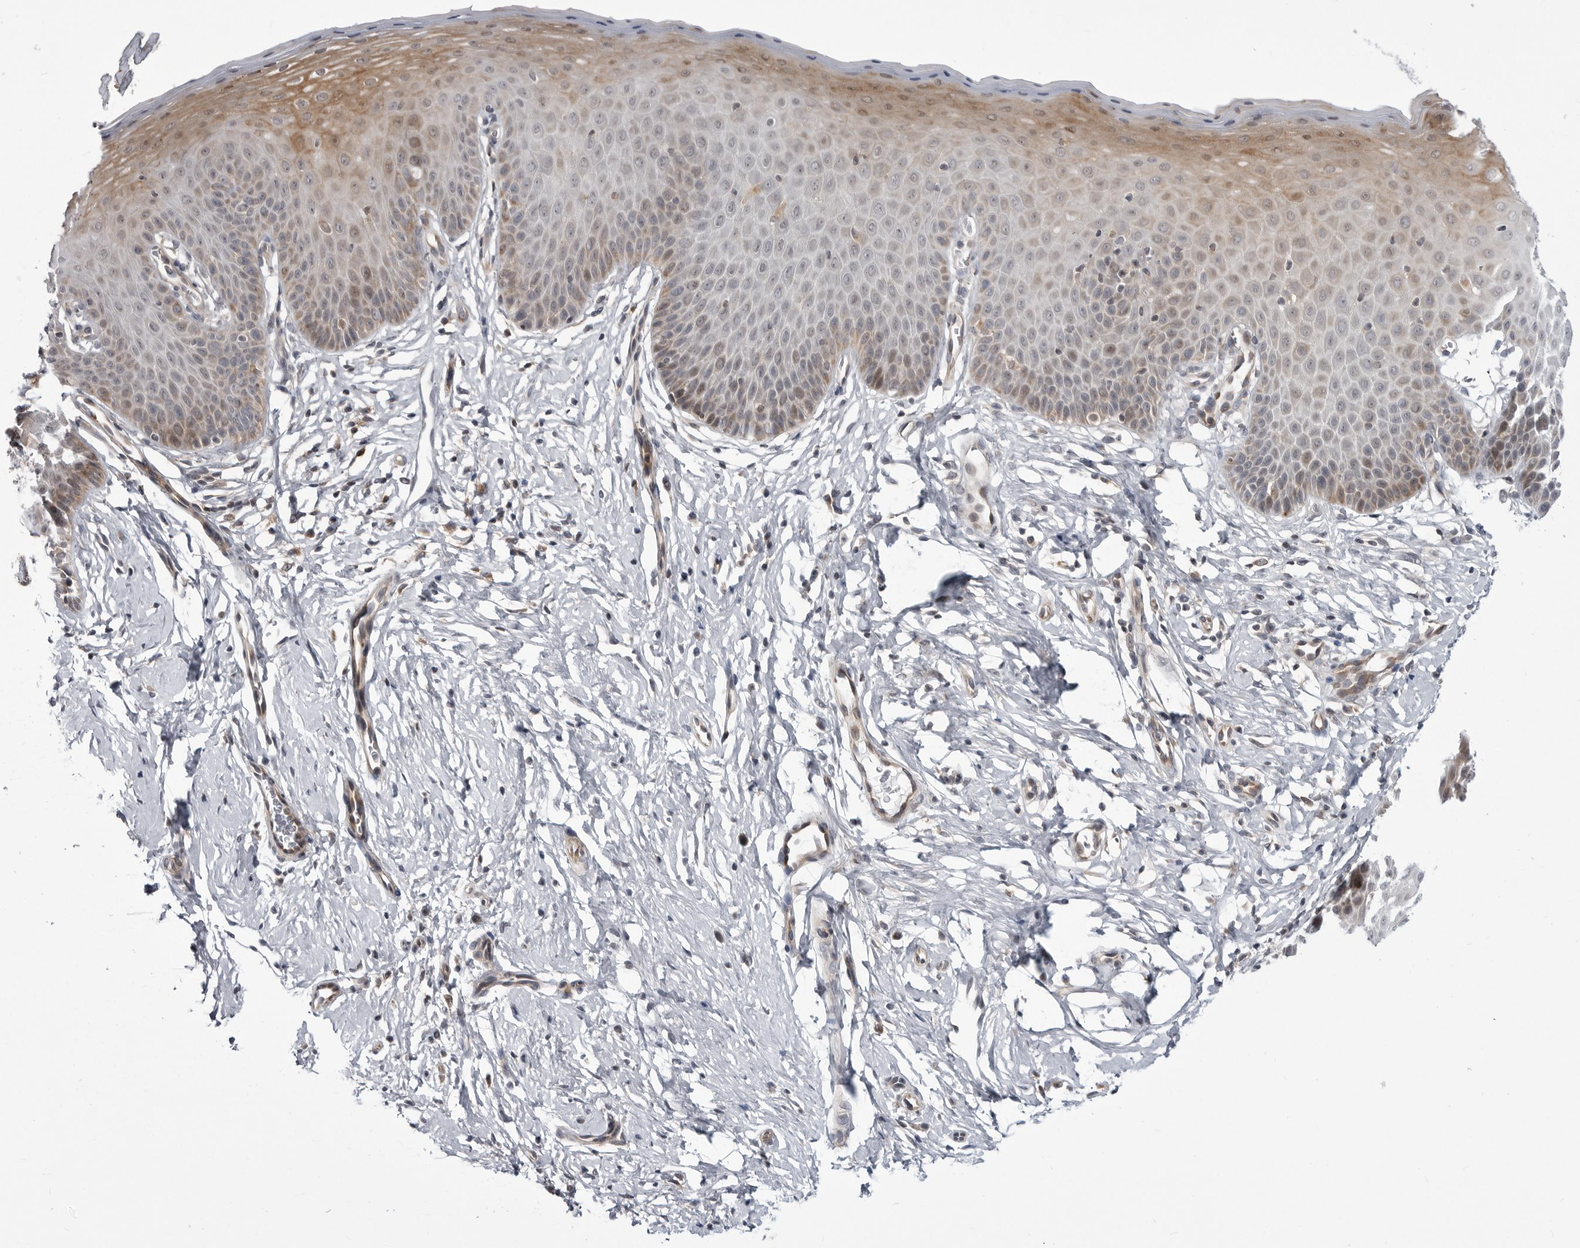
{"staining": {"intensity": "negative", "quantity": "none", "location": "none"}, "tissue": "cervix", "cell_type": "Glandular cells", "image_type": "normal", "snomed": [{"axis": "morphology", "description": "Normal tissue, NOS"}, {"axis": "topography", "description": "Cervix"}], "caption": "A high-resolution micrograph shows immunohistochemistry staining of benign cervix, which exhibits no significant expression in glandular cells. Brightfield microscopy of immunohistochemistry stained with DAB (3,3'-diaminobenzidine) (brown) and hematoxylin (blue), captured at high magnification.", "gene": "CCDC18", "patient": {"sex": "female", "age": 36}}